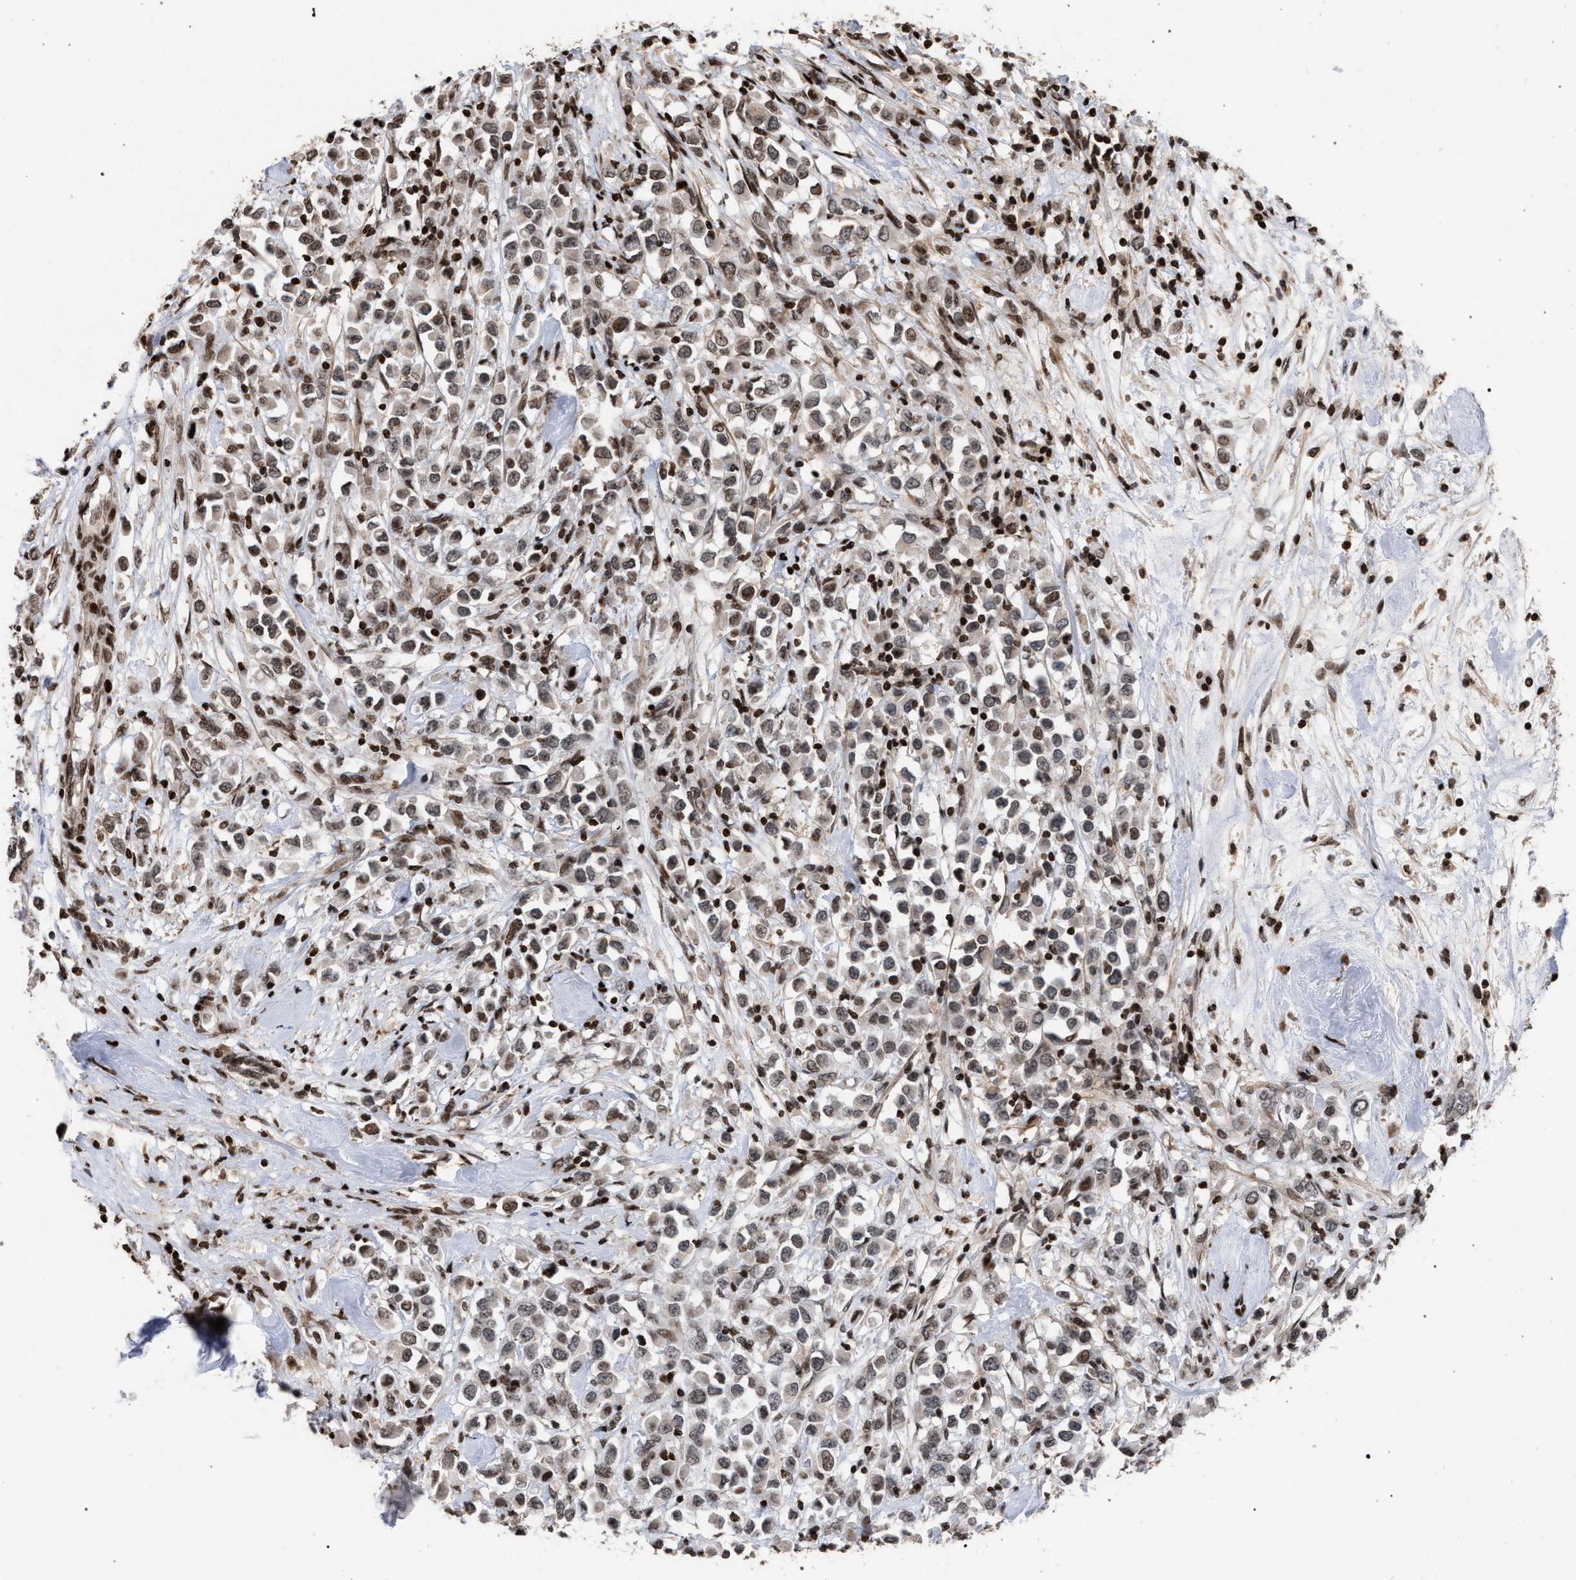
{"staining": {"intensity": "weak", "quantity": ">75%", "location": "nuclear"}, "tissue": "breast cancer", "cell_type": "Tumor cells", "image_type": "cancer", "snomed": [{"axis": "morphology", "description": "Duct carcinoma"}, {"axis": "topography", "description": "Breast"}], "caption": "Breast cancer tissue demonstrates weak nuclear positivity in approximately >75% of tumor cells The staining was performed using DAB, with brown indicating positive protein expression. Nuclei are stained blue with hematoxylin.", "gene": "FOXD3", "patient": {"sex": "female", "age": 61}}